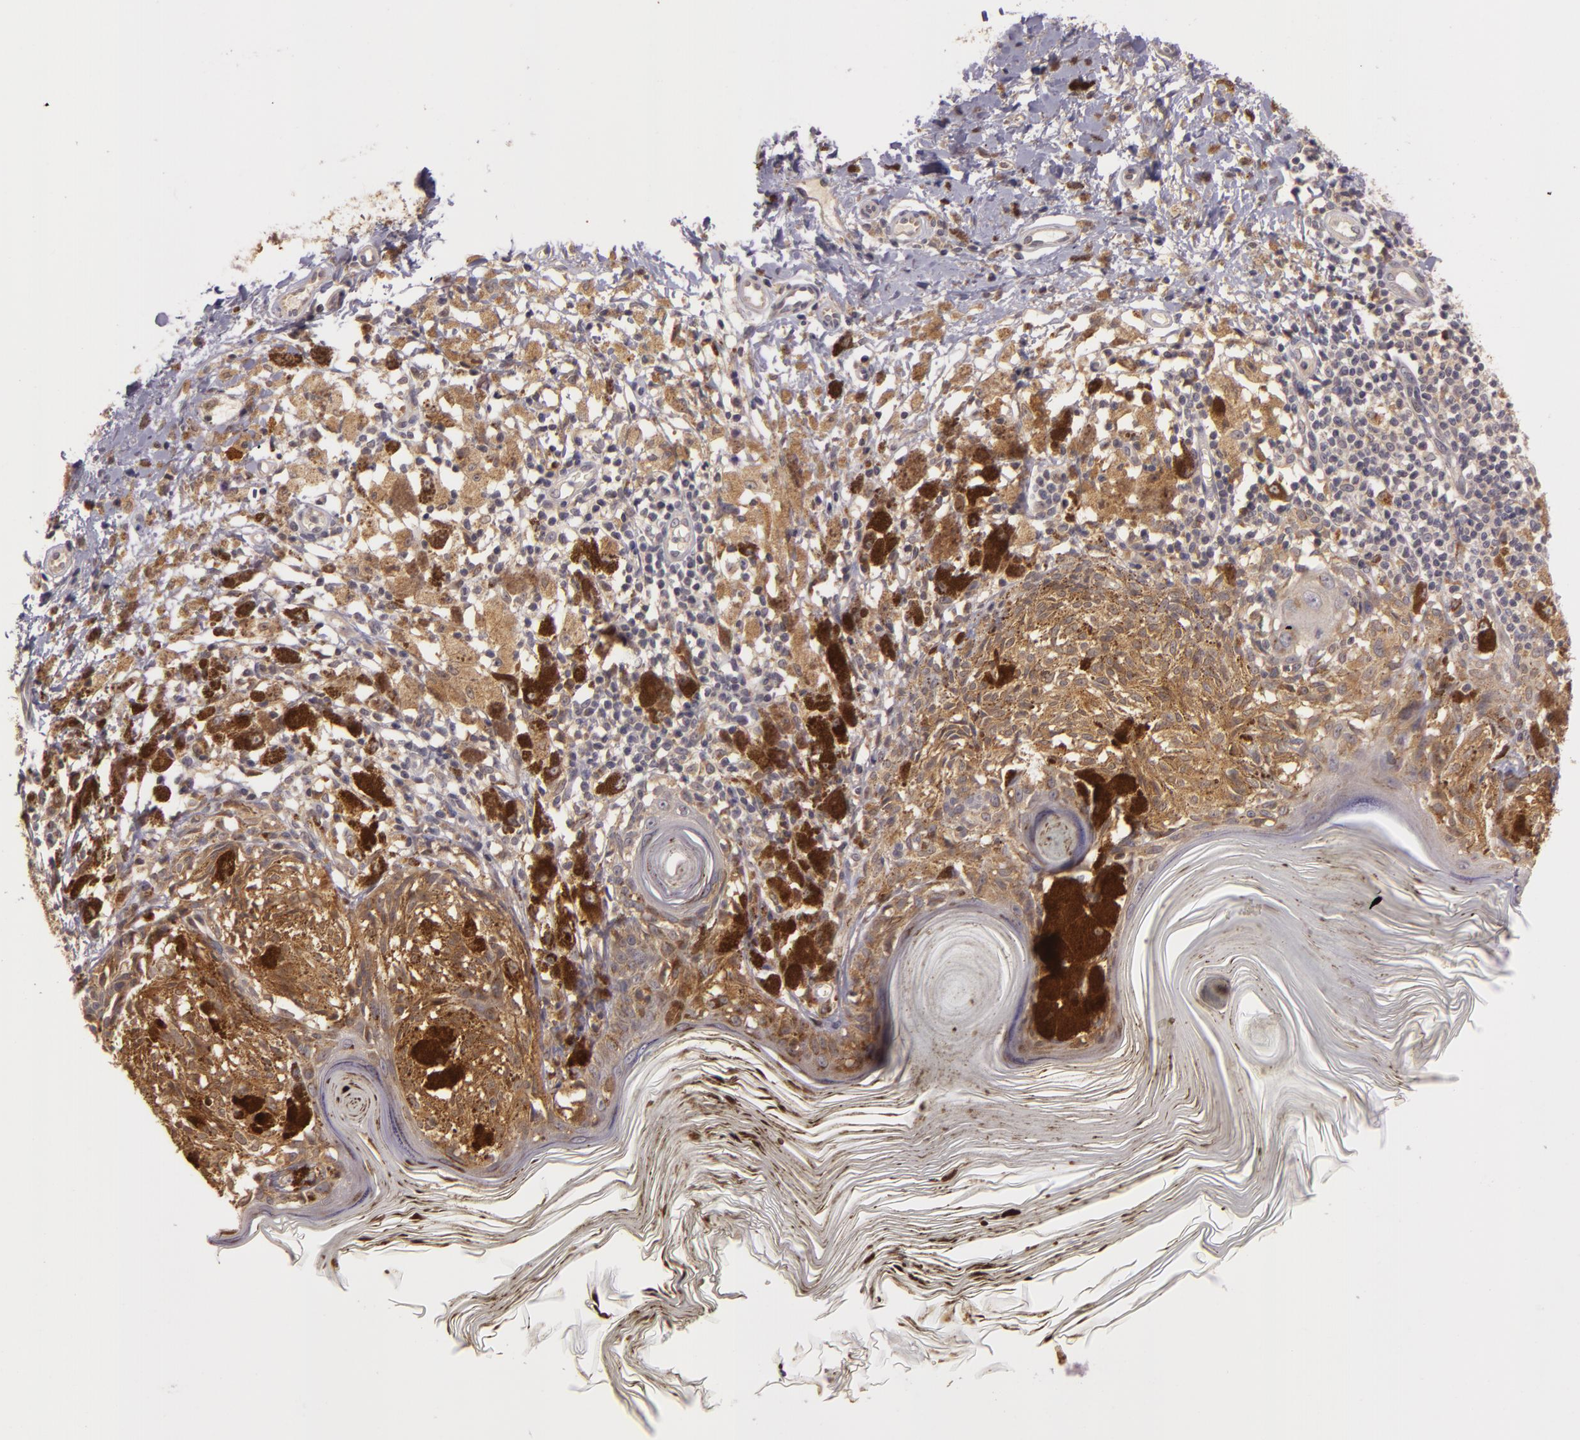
{"staining": {"intensity": "moderate", "quantity": ">75%", "location": "cytoplasmic/membranous"}, "tissue": "melanoma", "cell_type": "Tumor cells", "image_type": "cancer", "snomed": [{"axis": "morphology", "description": "Malignant melanoma, NOS"}, {"axis": "topography", "description": "Skin"}], "caption": "Malignant melanoma was stained to show a protein in brown. There is medium levels of moderate cytoplasmic/membranous staining in about >75% of tumor cells.", "gene": "PPP1R3F", "patient": {"sex": "male", "age": 88}}